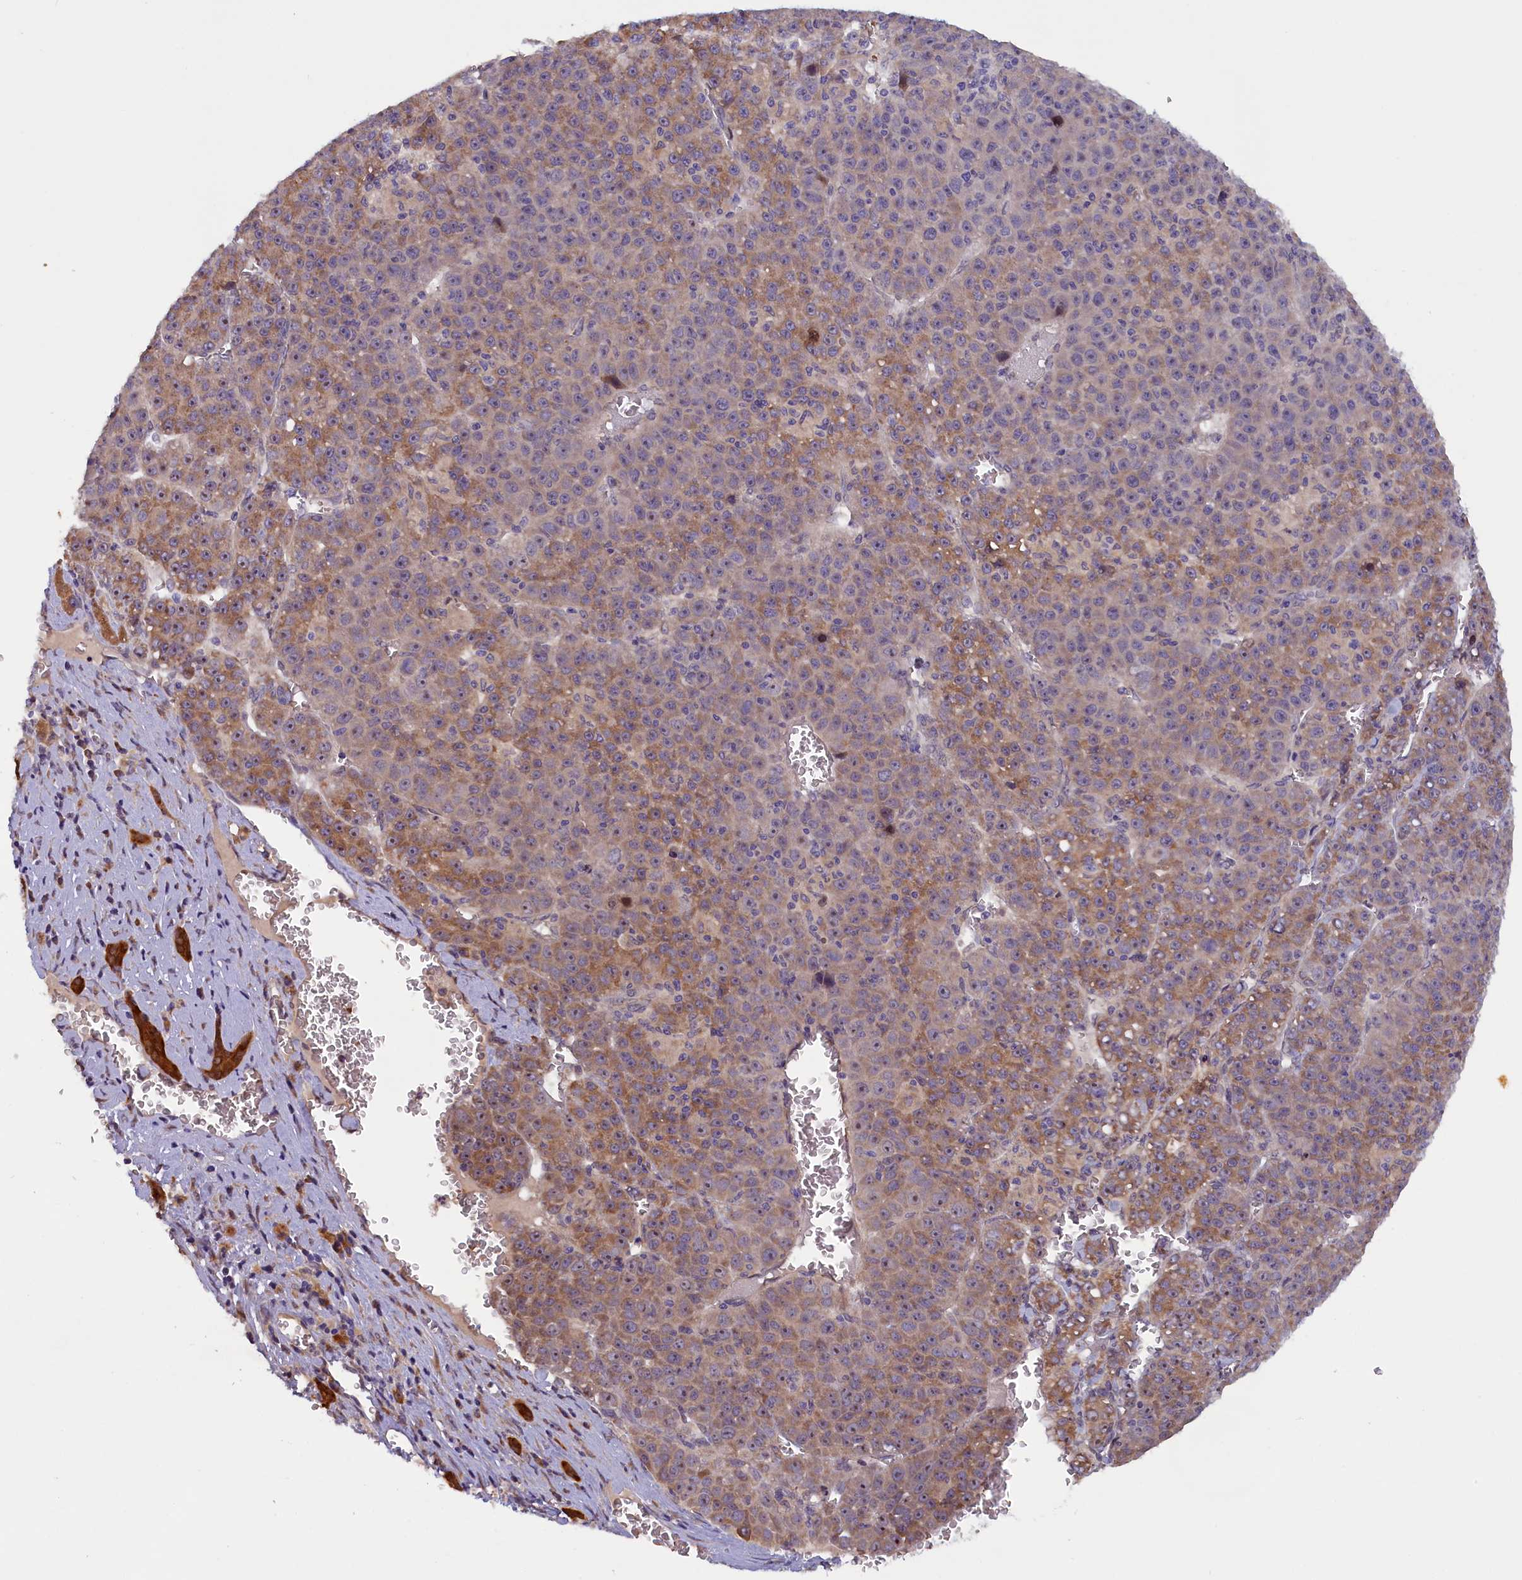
{"staining": {"intensity": "moderate", "quantity": "25%-75%", "location": "cytoplasmic/membranous"}, "tissue": "liver cancer", "cell_type": "Tumor cells", "image_type": "cancer", "snomed": [{"axis": "morphology", "description": "Carcinoma, Hepatocellular, NOS"}, {"axis": "topography", "description": "Liver"}], "caption": "Tumor cells exhibit medium levels of moderate cytoplasmic/membranous staining in approximately 25%-75% of cells in human liver cancer.", "gene": "CCDC9B", "patient": {"sex": "female", "age": 53}}